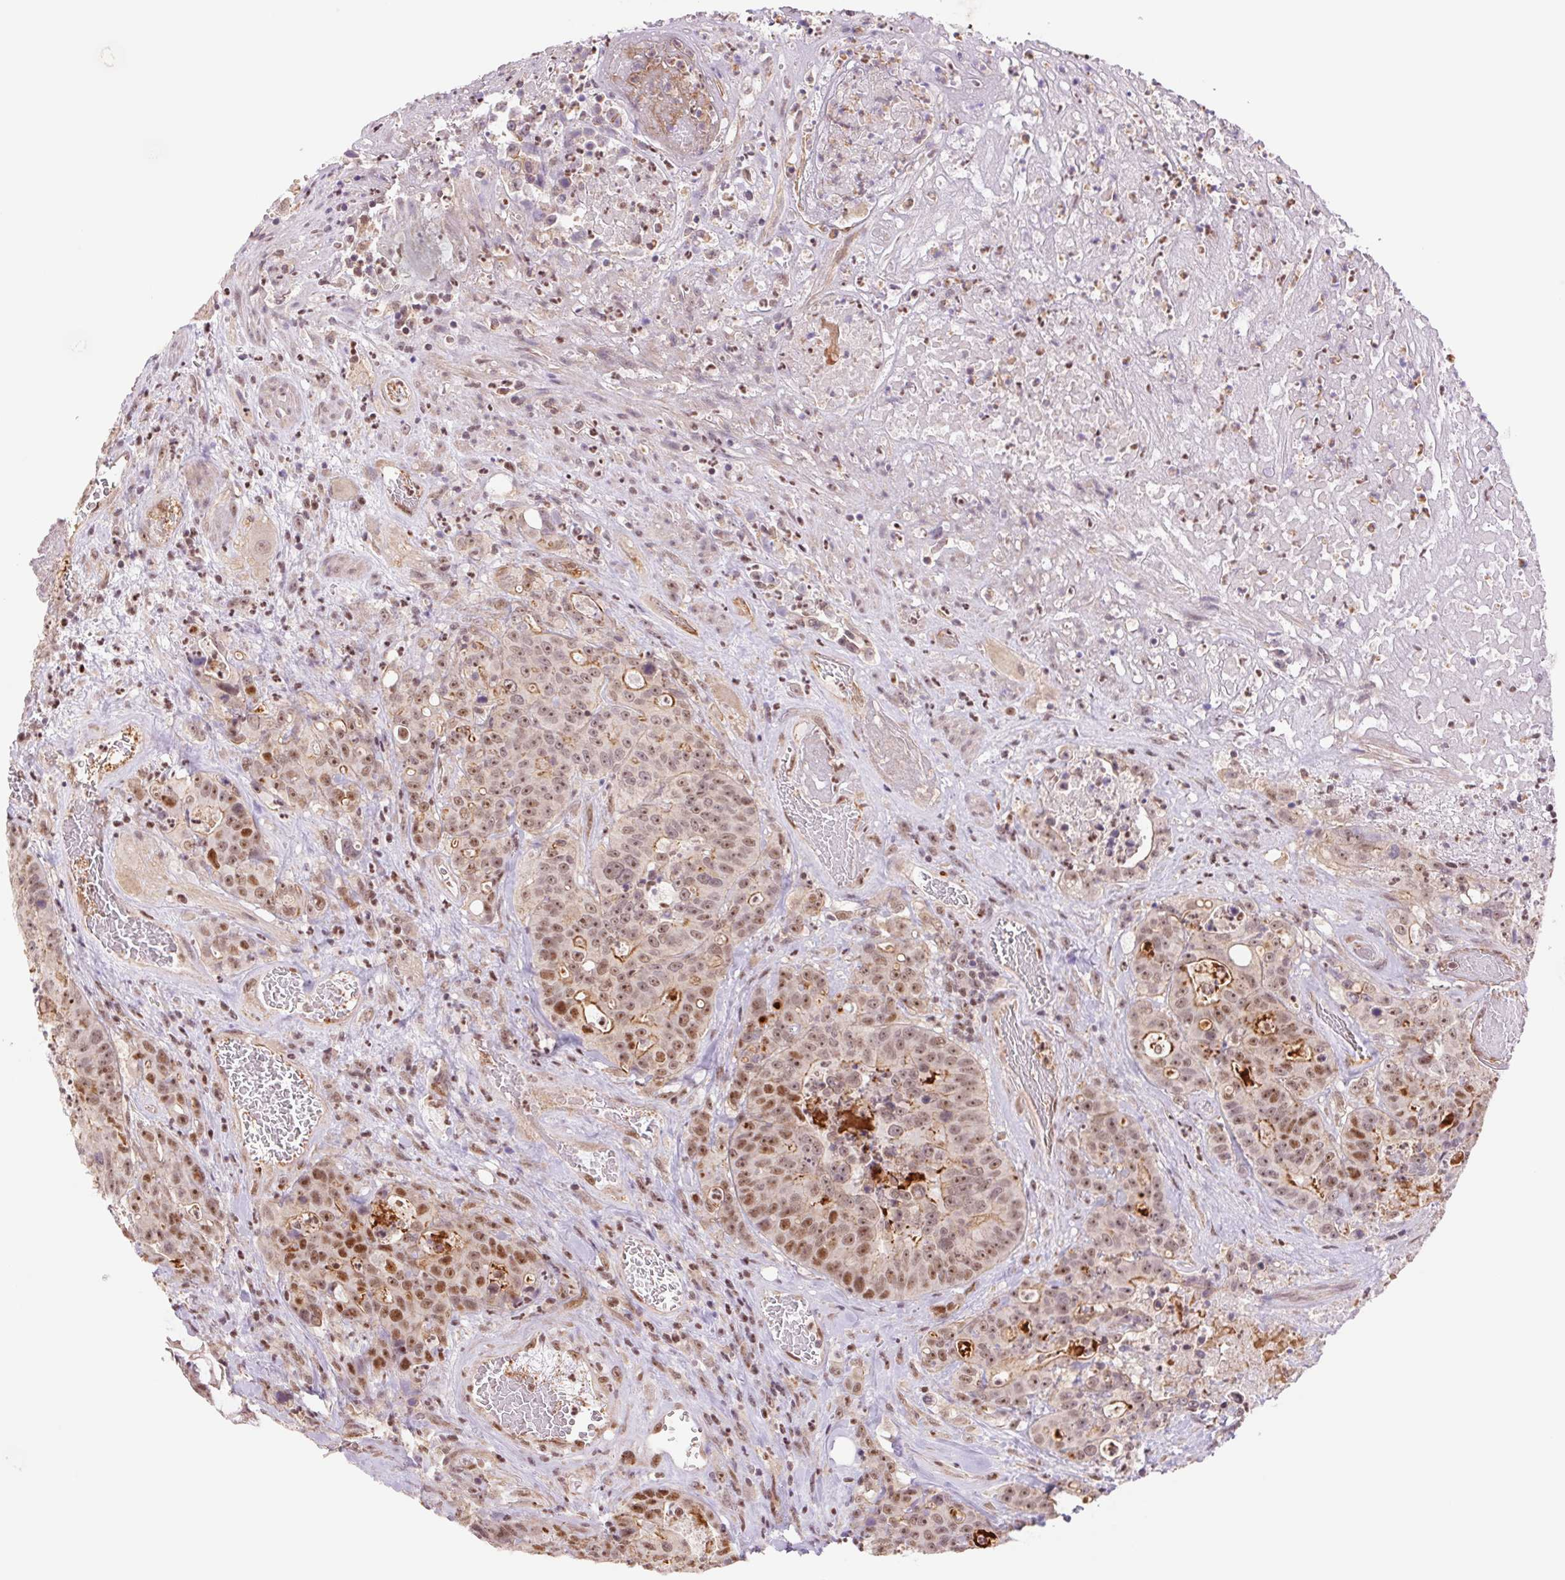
{"staining": {"intensity": "moderate", "quantity": ">75%", "location": "nuclear"}, "tissue": "colorectal cancer", "cell_type": "Tumor cells", "image_type": "cancer", "snomed": [{"axis": "morphology", "description": "Adenocarcinoma, NOS"}, {"axis": "topography", "description": "Rectum"}], "caption": "DAB (3,3'-diaminobenzidine) immunohistochemical staining of human colorectal adenocarcinoma displays moderate nuclear protein expression in about >75% of tumor cells. The staining is performed using DAB (3,3'-diaminobenzidine) brown chromogen to label protein expression. The nuclei are counter-stained blue using hematoxylin.", "gene": "CWC25", "patient": {"sex": "female", "age": 62}}